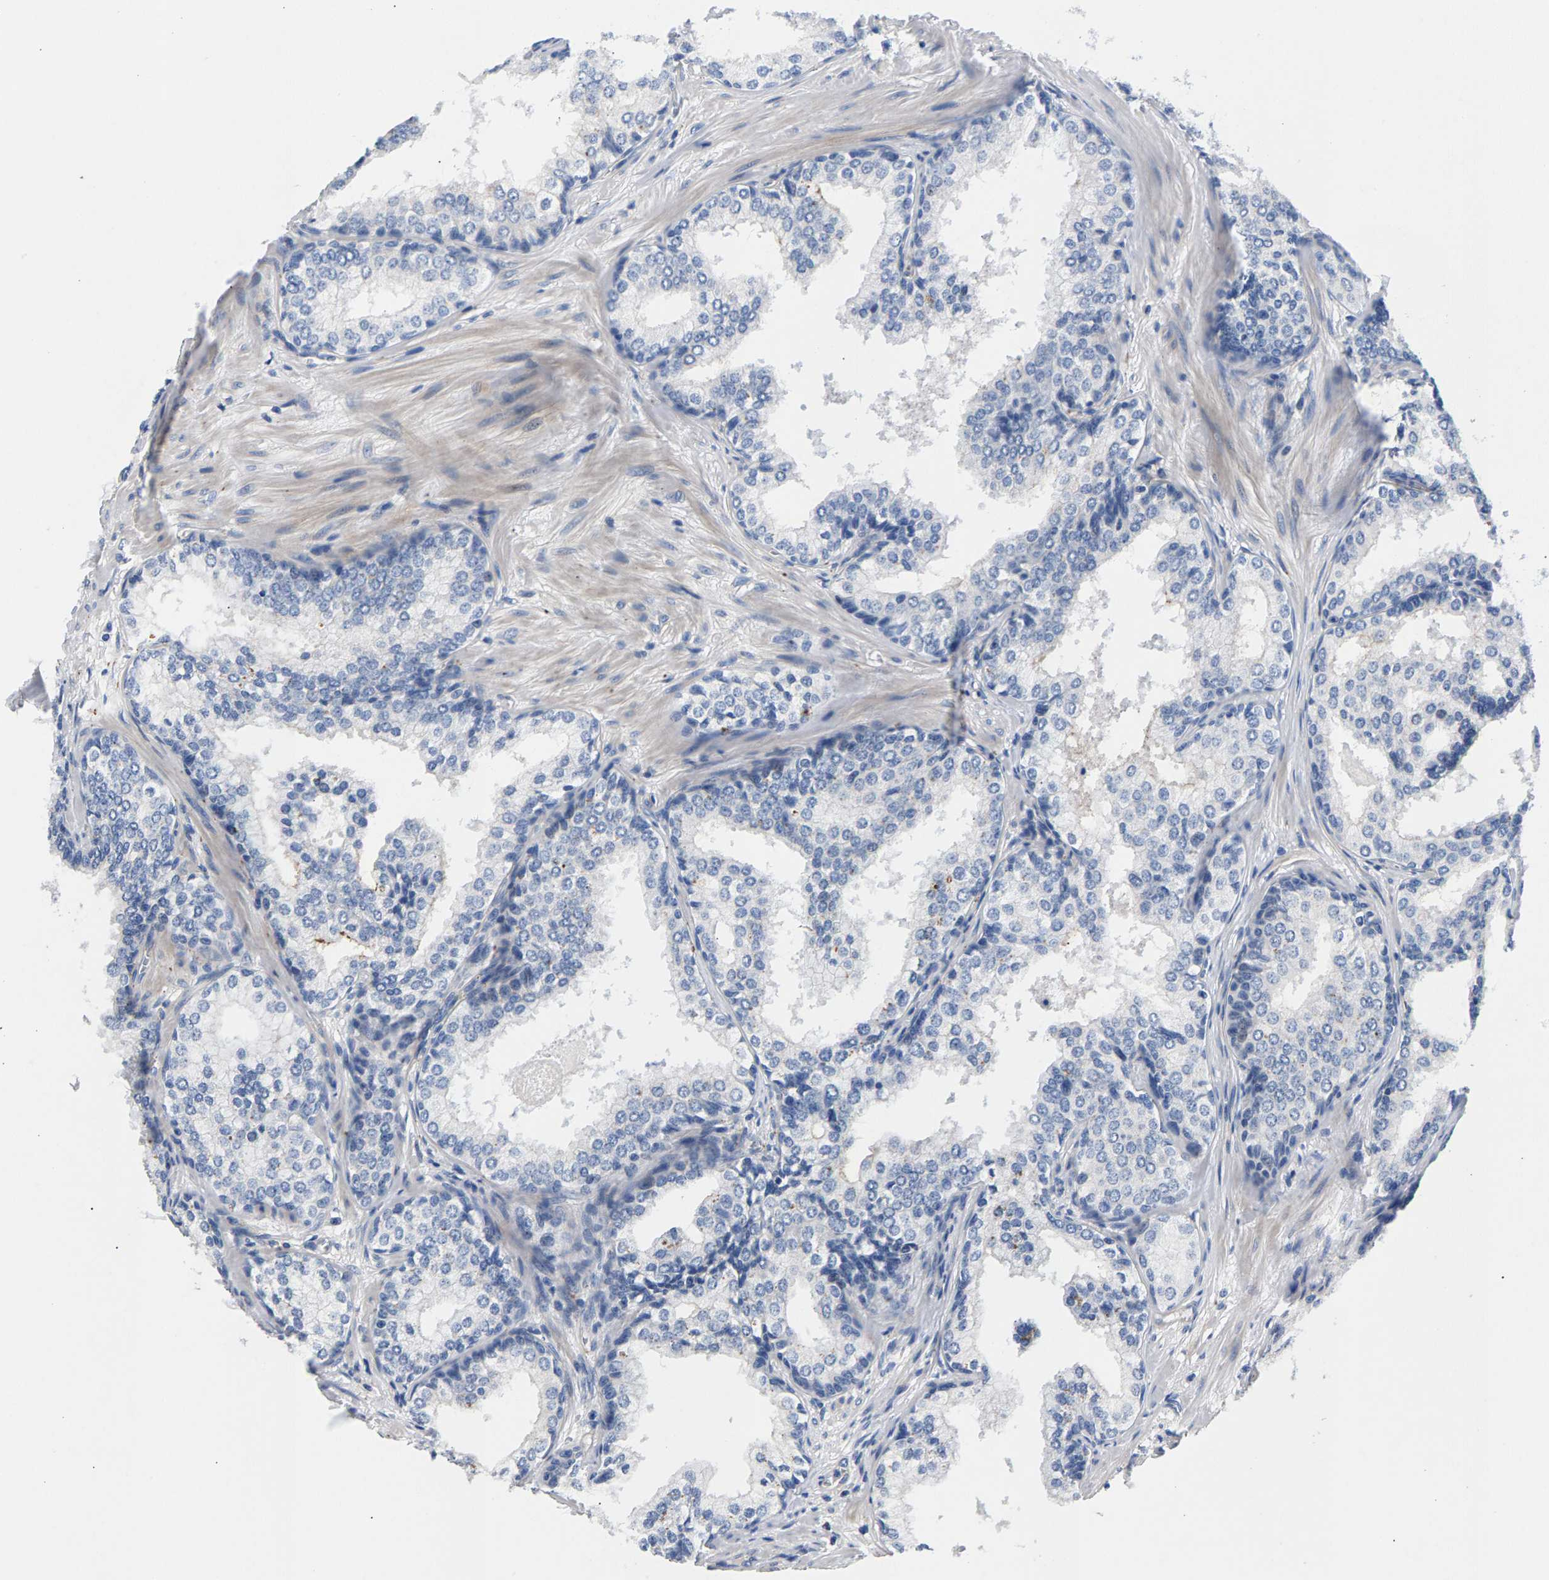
{"staining": {"intensity": "negative", "quantity": "none", "location": "none"}, "tissue": "prostate cancer", "cell_type": "Tumor cells", "image_type": "cancer", "snomed": [{"axis": "morphology", "description": "Adenocarcinoma, High grade"}, {"axis": "topography", "description": "Prostate"}], "caption": "DAB (3,3'-diaminobenzidine) immunohistochemical staining of human prostate cancer (high-grade adenocarcinoma) demonstrates no significant expression in tumor cells.", "gene": "P2RY4", "patient": {"sex": "male", "age": 64}}